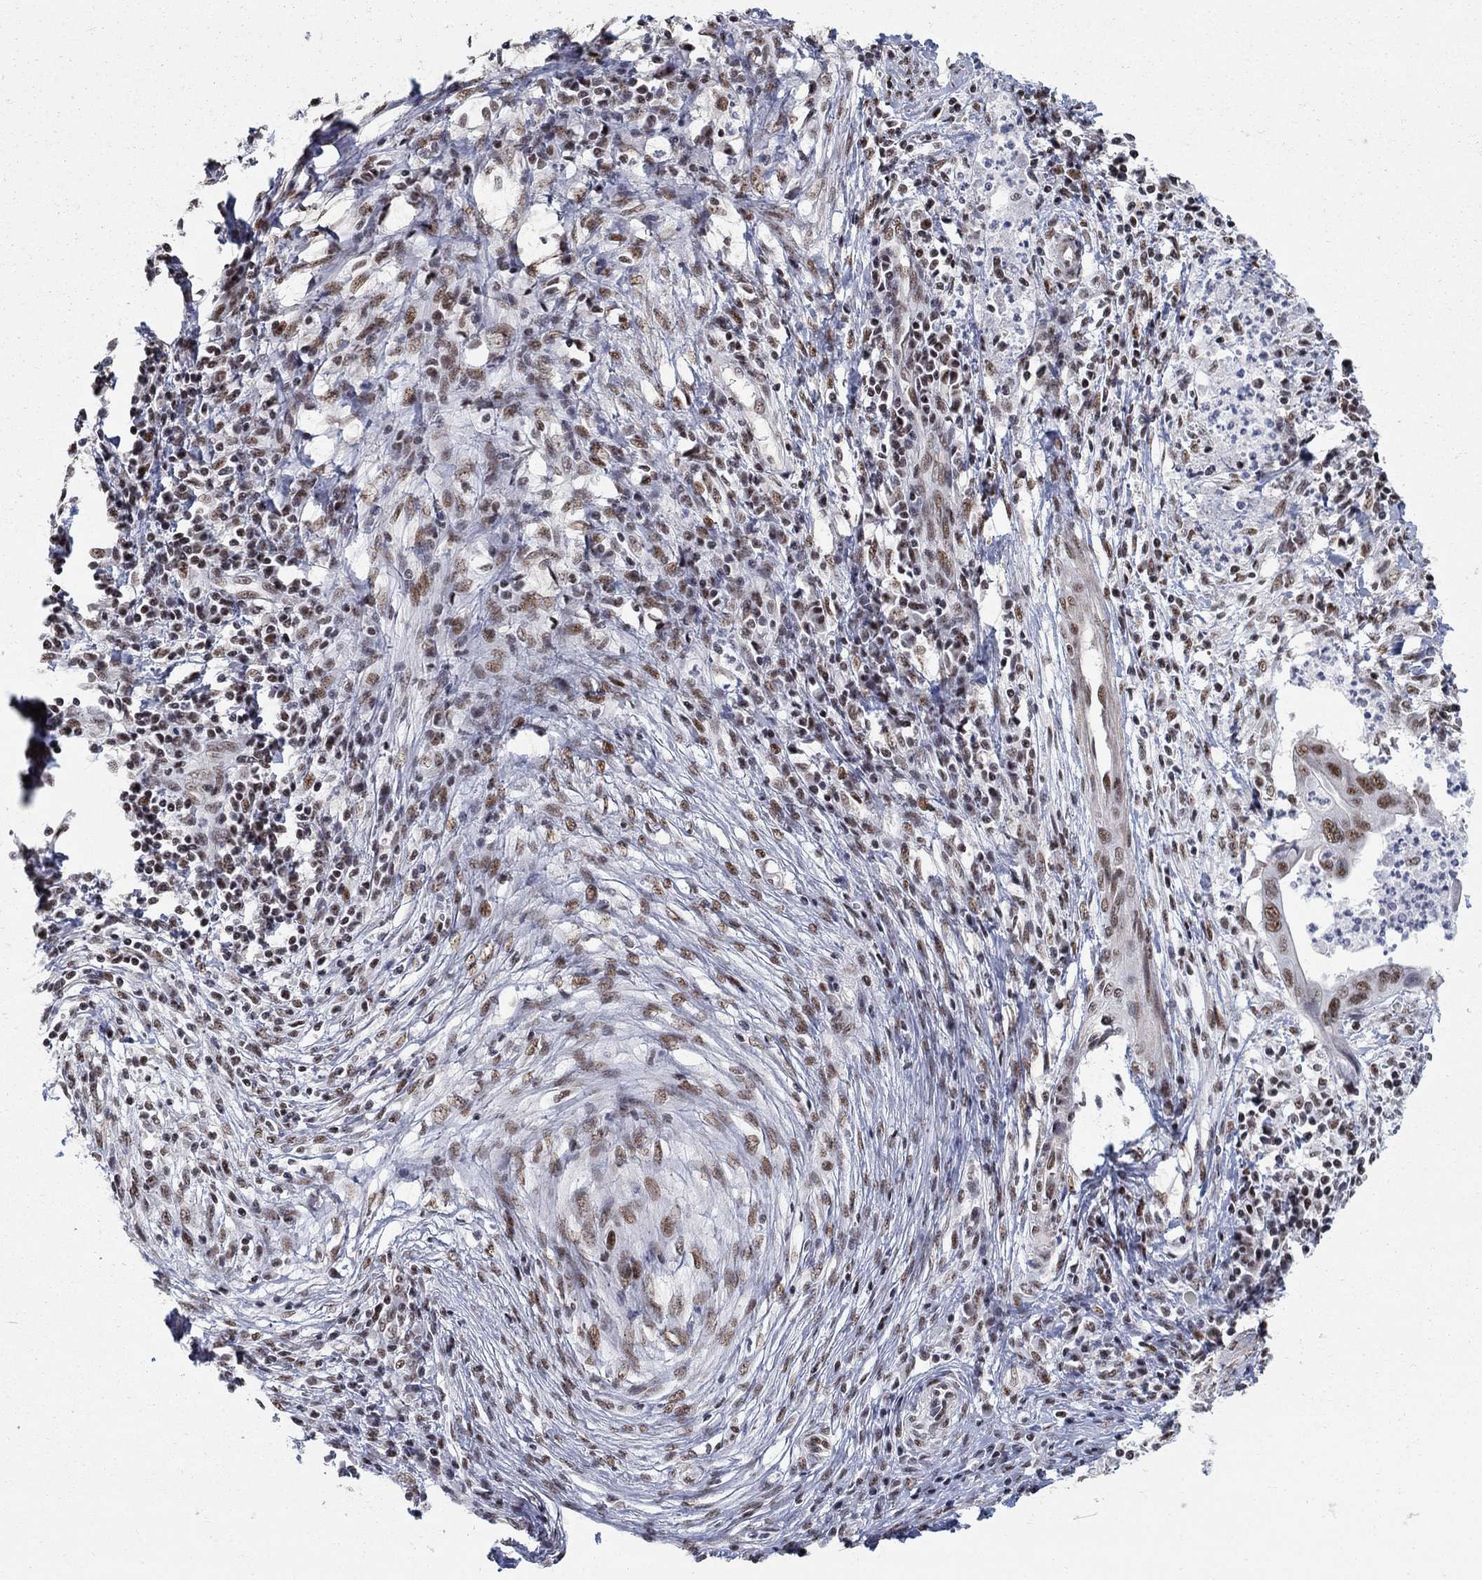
{"staining": {"intensity": "moderate", "quantity": ">75%", "location": "nuclear"}, "tissue": "cervical cancer", "cell_type": "Tumor cells", "image_type": "cancer", "snomed": [{"axis": "morphology", "description": "Adenocarcinoma, NOS"}, {"axis": "topography", "description": "Cervix"}], "caption": "A histopathology image of human adenocarcinoma (cervical) stained for a protein displays moderate nuclear brown staining in tumor cells.", "gene": "PNISR", "patient": {"sex": "female", "age": 42}}